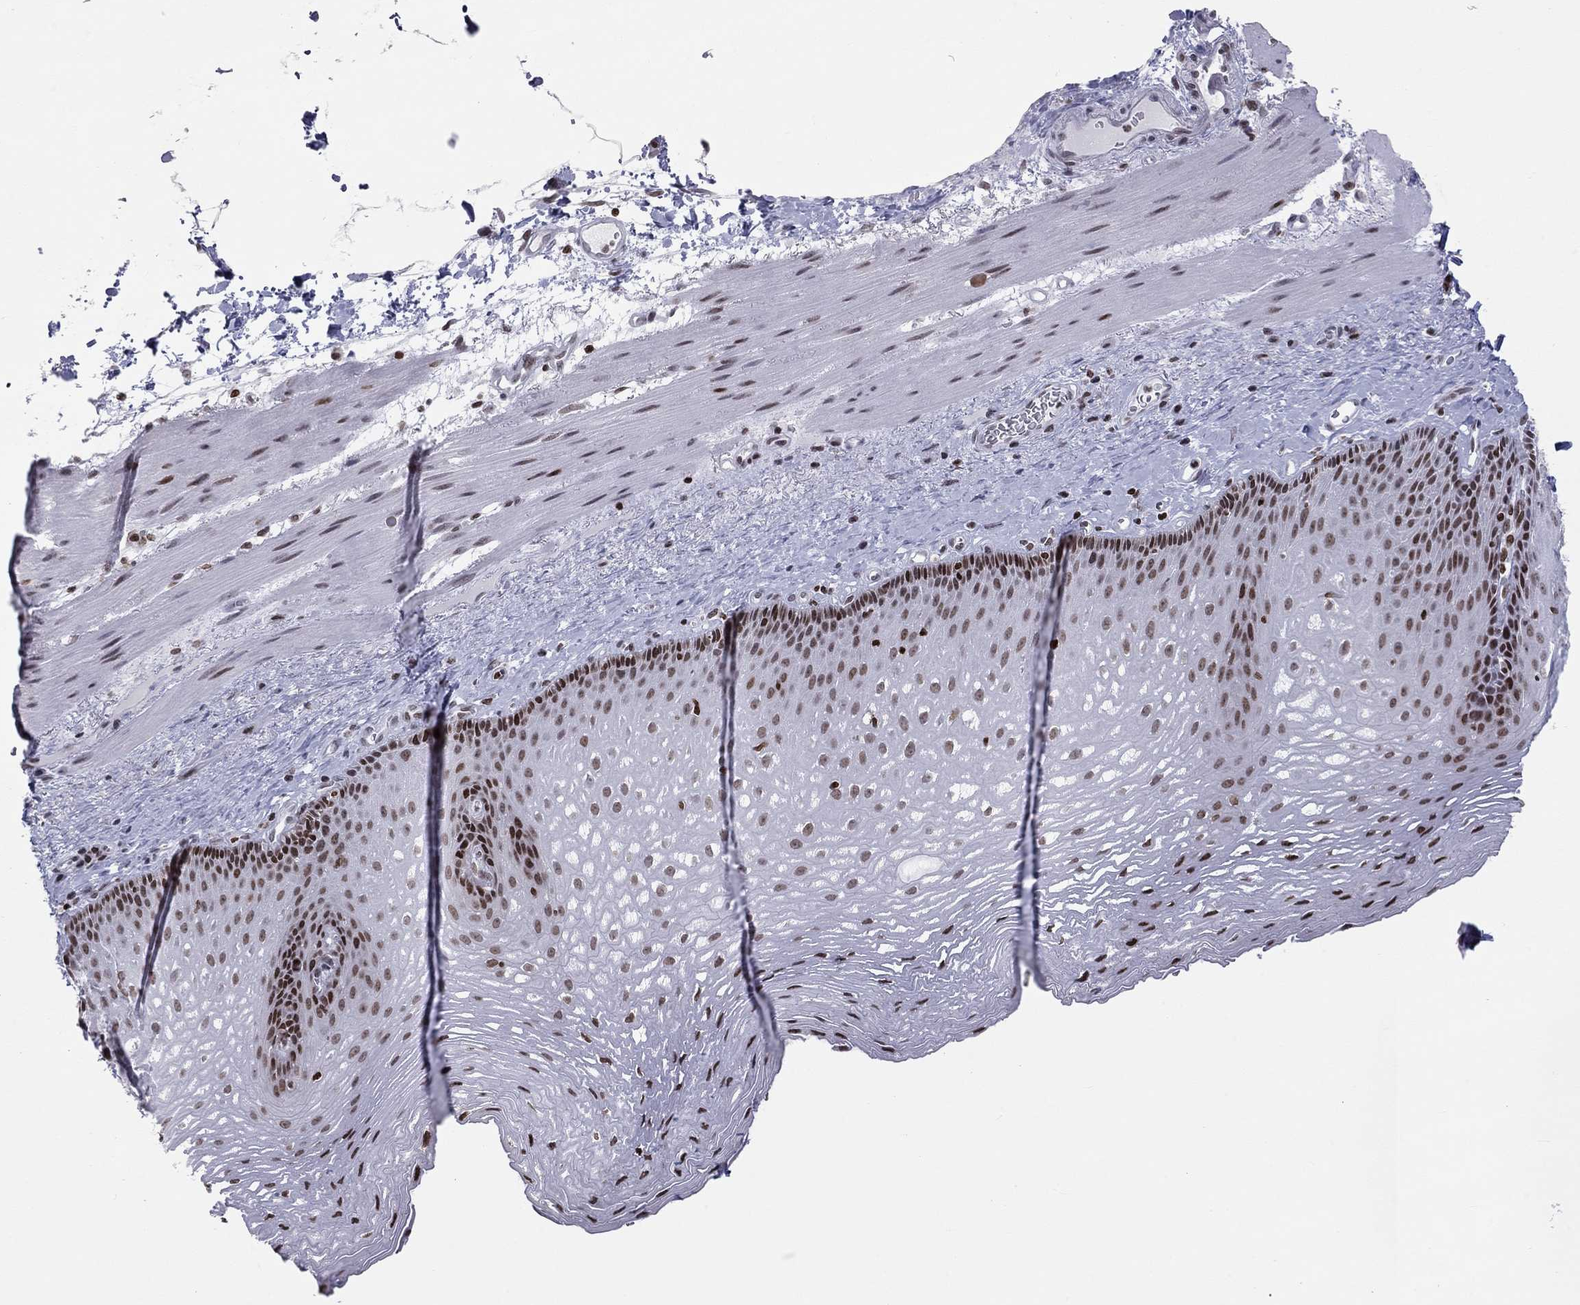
{"staining": {"intensity": "strong", "quantity": "<25%", "location": "nuclear"}, "tissue": "esophagus", "cell_type": "Squamous epithelial cells", "image_type": "normal", "snomed": [{"axis": "morphology", "description": "Normal tissue, NOS"}, {"axis": "topography", "description": "Esophagus"}], "caption": "Brown immunohistochemical staining in unremarkable human esophagus shows strong nuclear staining in approximately <25% of squamous epithelial cells. Nuclei are stained in blue.", "gene": "H2AX", "patient": {"sex": "male", "age": 76}}